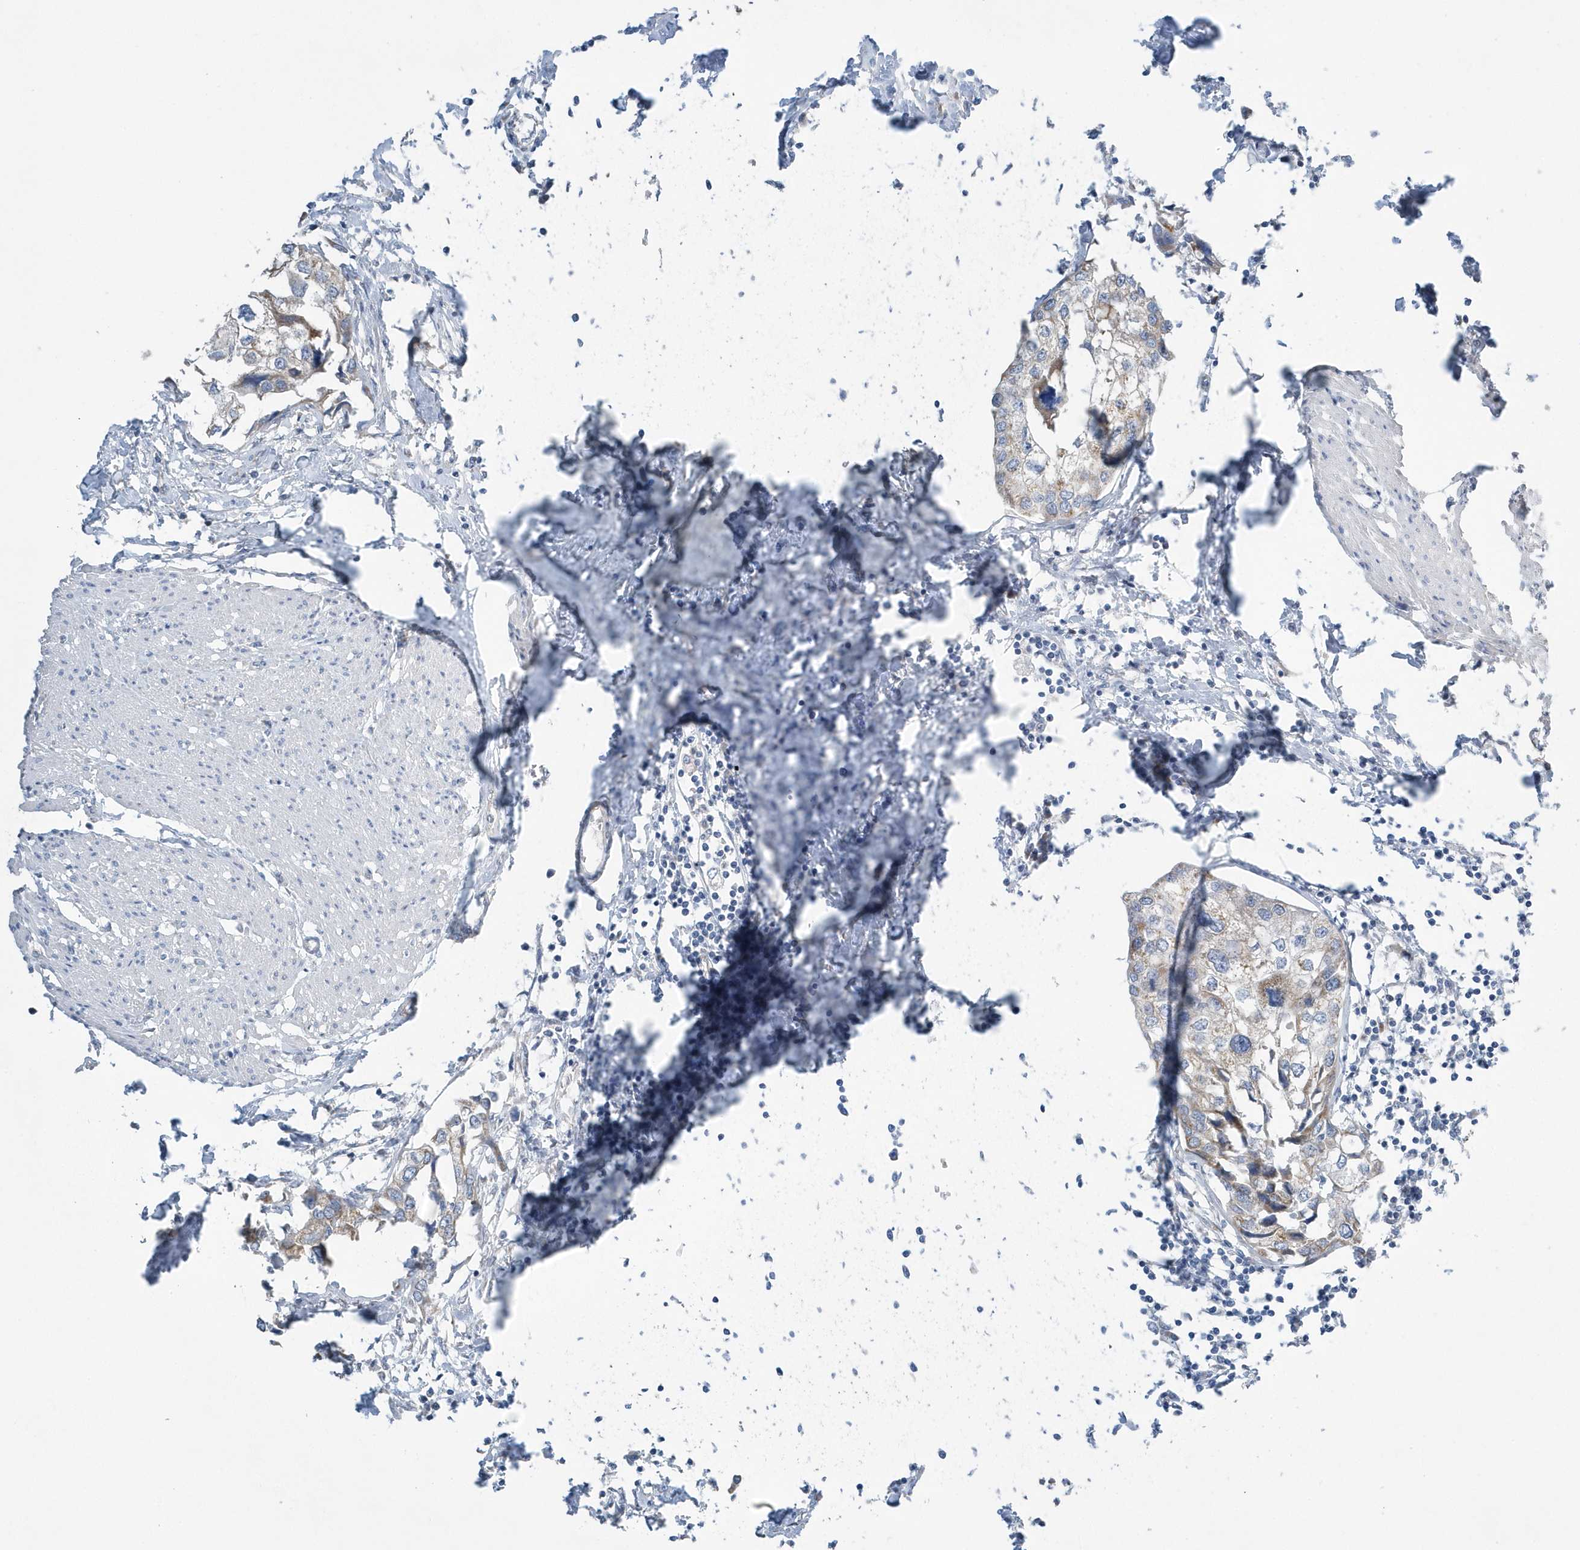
{"staining": {"intensity": "weak", "quantity": "25%-75%", "location": "cytoplasmic/membranous"}, "tissue": "urothelial cancer", "cell_type": "Tumor cells", "image_type": "cancer", "snomed": [{"axis": "morphology", "description": "Urothelial carcinoma, High grade"}, {"axis": "topography", "description": "Urinary bladder"}], "caption": "Tumor cells display low levels of weak cytoplasmic/membranous expression in about 25%-75% of cells in human high-grade urothelial carcinoma.", "gene": "SPATA5", "patient": {"sex": "male", "age": 64}}